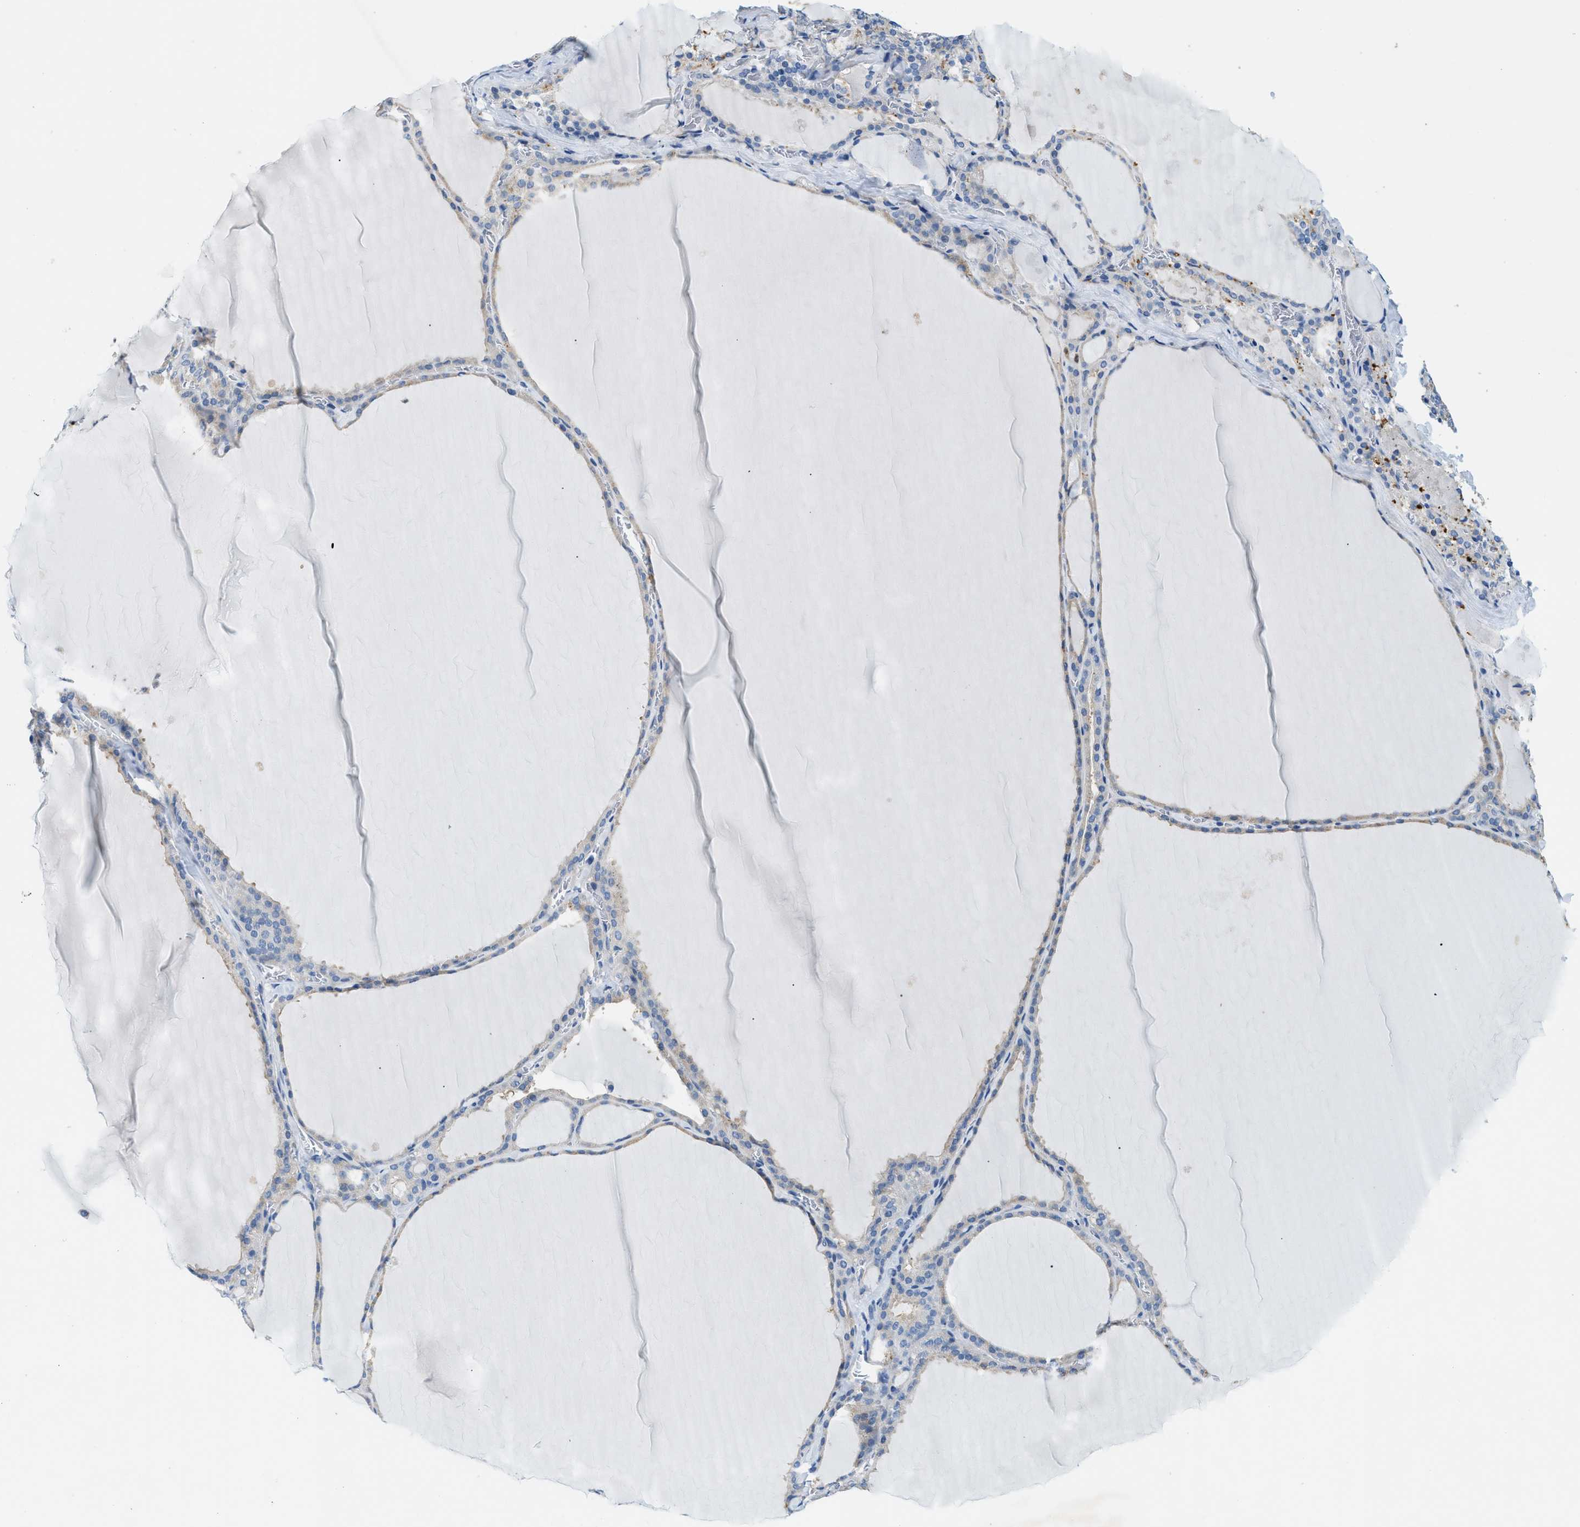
{"staining": {"intensity": "weak", "quantity": "<25%", "location": "cytoplasmic/membranous"}, "tissue": "thyroid gland", "cell_type": "Glandular cells", "image_type": "normal", "snomed": [{"axis": "morphology", "description": "Normal tissue, NOS"}, {"axis": "topography", "description": "Thyroid gland"}], "caption": "Human thyroid gland stained for a protein using immunohistochemistry (IHC) exhibits no positivity in glandular cells.", "gene": "ZDHHC13", "patient": {"sex": "male", "age": 56}}